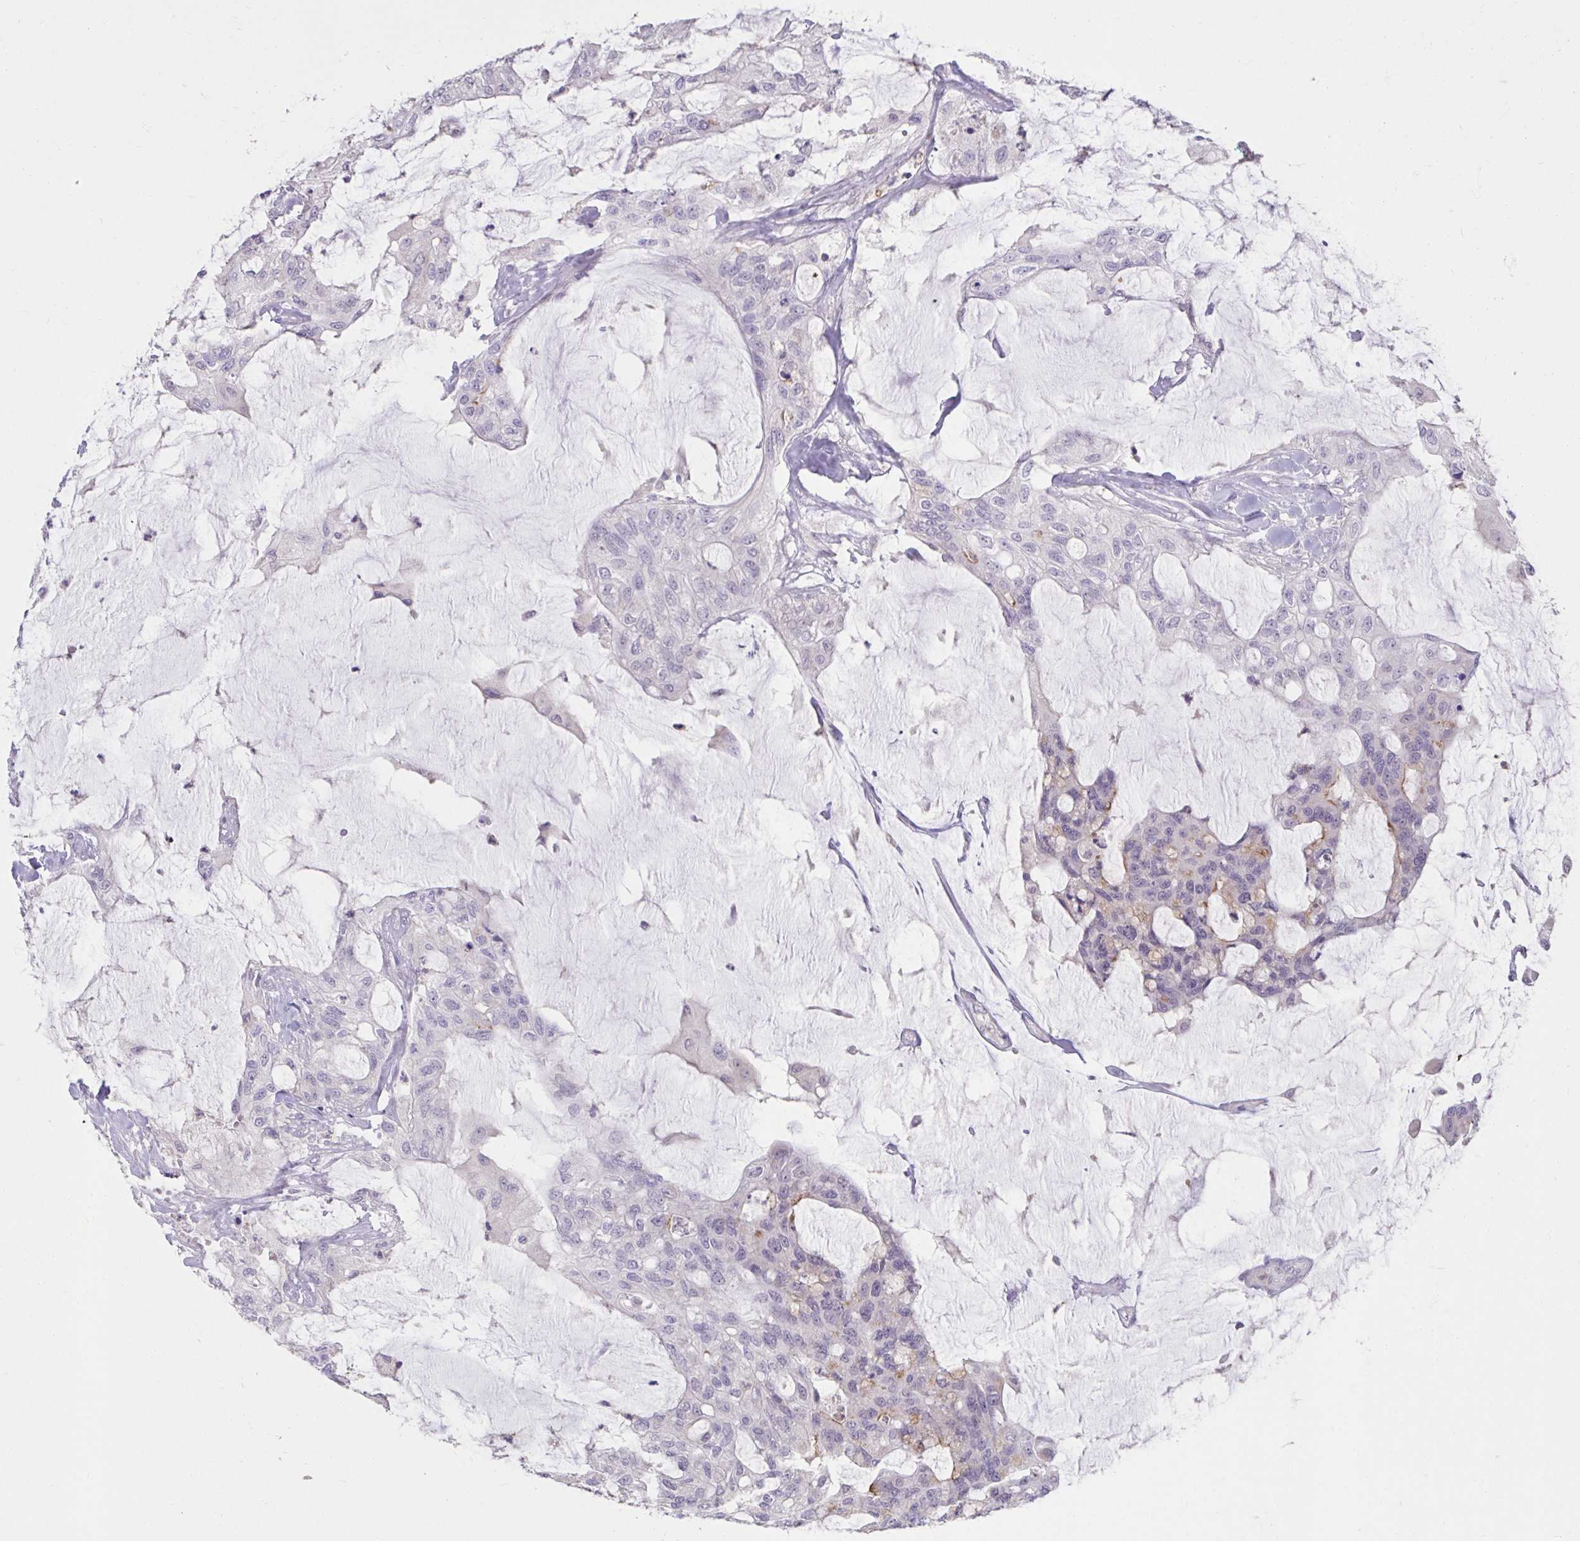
{"staining": {"intensity": "moderate", "quantity": "<25%", "location": "cytoplasmic/membranous"}, "tissue": "colorectal cancer", "cell_type": "Tumor cells", "image_type": "cancer", "snomed": [{"axis": "morphology", "description": "Adenocarcinoma, NOS"}, {"axis": "topography", "description": "Rectum"}], "caption": "DAB (3,3'-diaminobenzidine) immunohistochemical staining of colorectal adenocarcinoma exhibits moderate cytoplasmic/membranous protein expression in approximately <25% of tumor cells.", "gene": "CXCR1", "patient": {"sex": "female", "age": 59}}